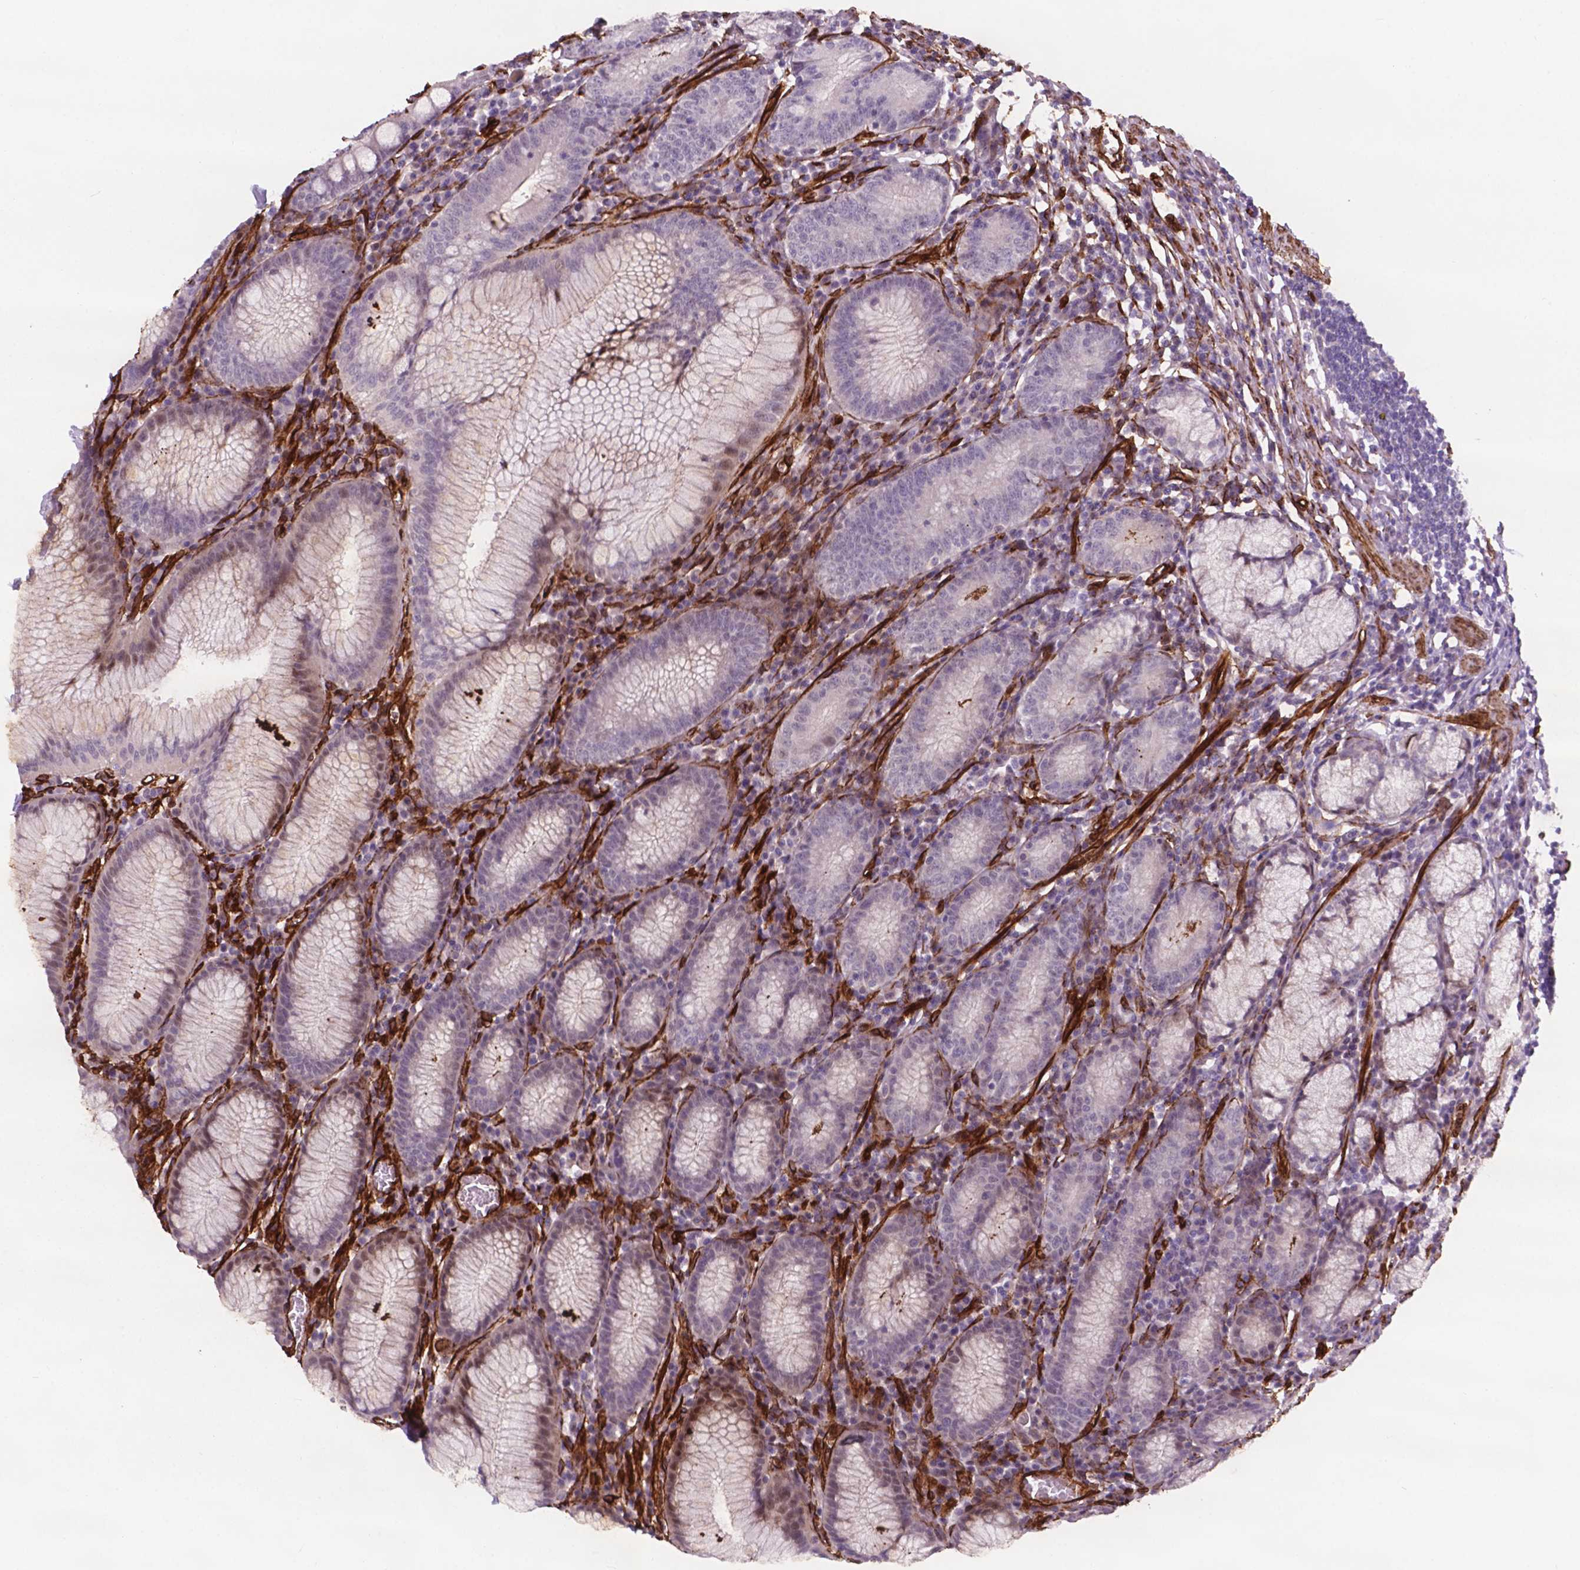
{"staining": {"intensity": "negative", "quantity": "none", "location": "none"}, "tissue": "stomach", "cell_type": "Glandular cells", "image_type": "normal", "snomed": [{"axis": "morphology", "description": "Normal tissue, NOS"}, {"axis": "topography", "description": "Stomach"}], "caption": "Immunohistochemical staining of benign human stomach exhibits no significant positivity in glandular cells. Brightfield microscopy of immunohistochemistry stained with DAB (3,3'-diaminobenzidine) (brown) and hematoxylin (blue), captured at high magnification.", "gene": "EGFL8", "patient": {"sex": "male", "age": 55}}